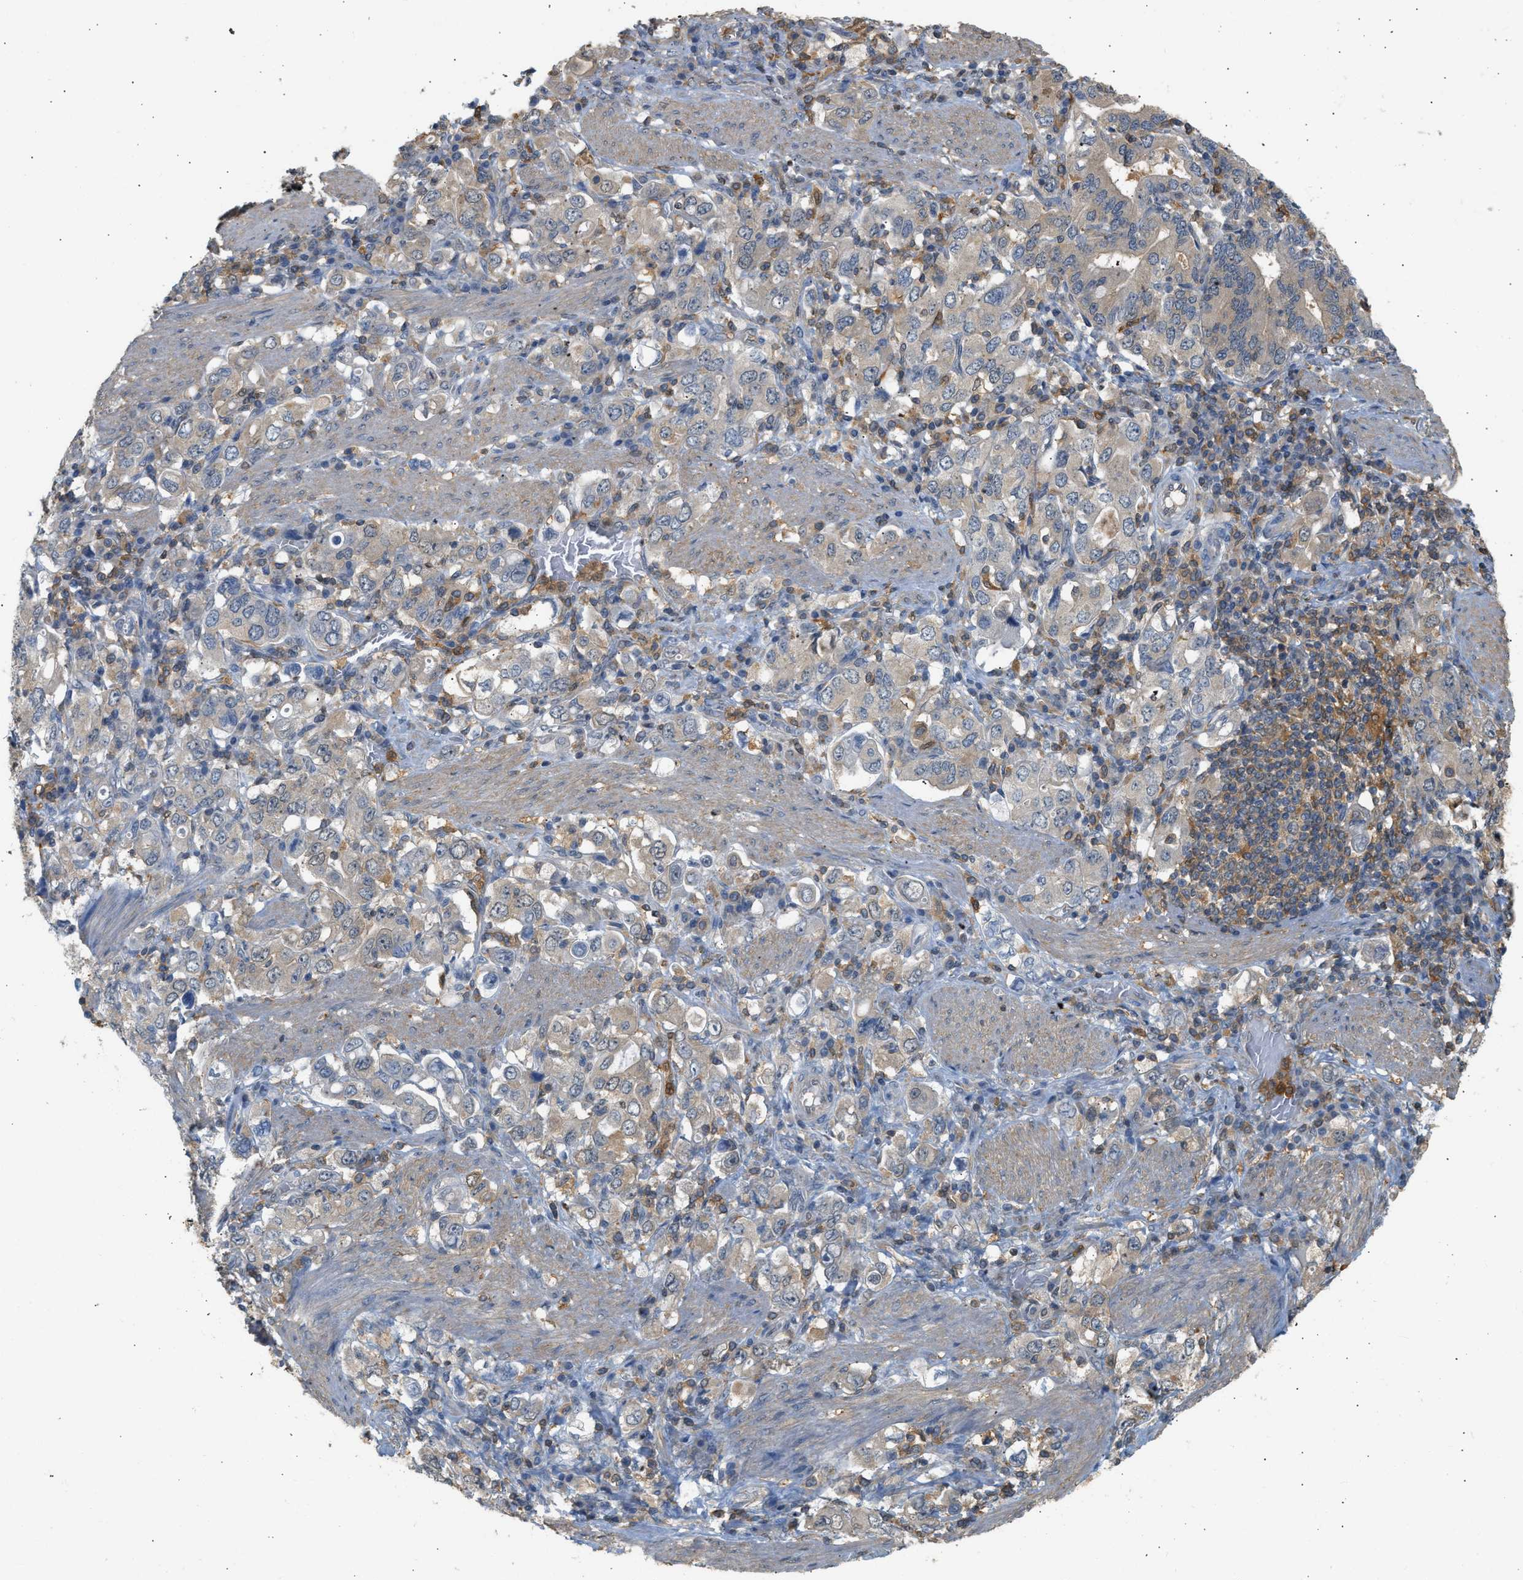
{"staining": {"intensity": "weak", "quantity": "<25%", "location": "cytoplasmic/membranous"}, "tissue": "stomach cancer", "cell_type": "Tumor cells", "image_type": "cancer", "snomed": [{"axis": "morphology", "description": "Adenocarcinoma, NOS"}, {"axis": "topography", "description": "Stomach, upper"}], "caption": "This is an IHC histopathology image of stomach cancer (adenocarcinoma). There is no staining in tumor cells.", "gene": "ENO1", "patient": {"sex": "male", "age": 62}}